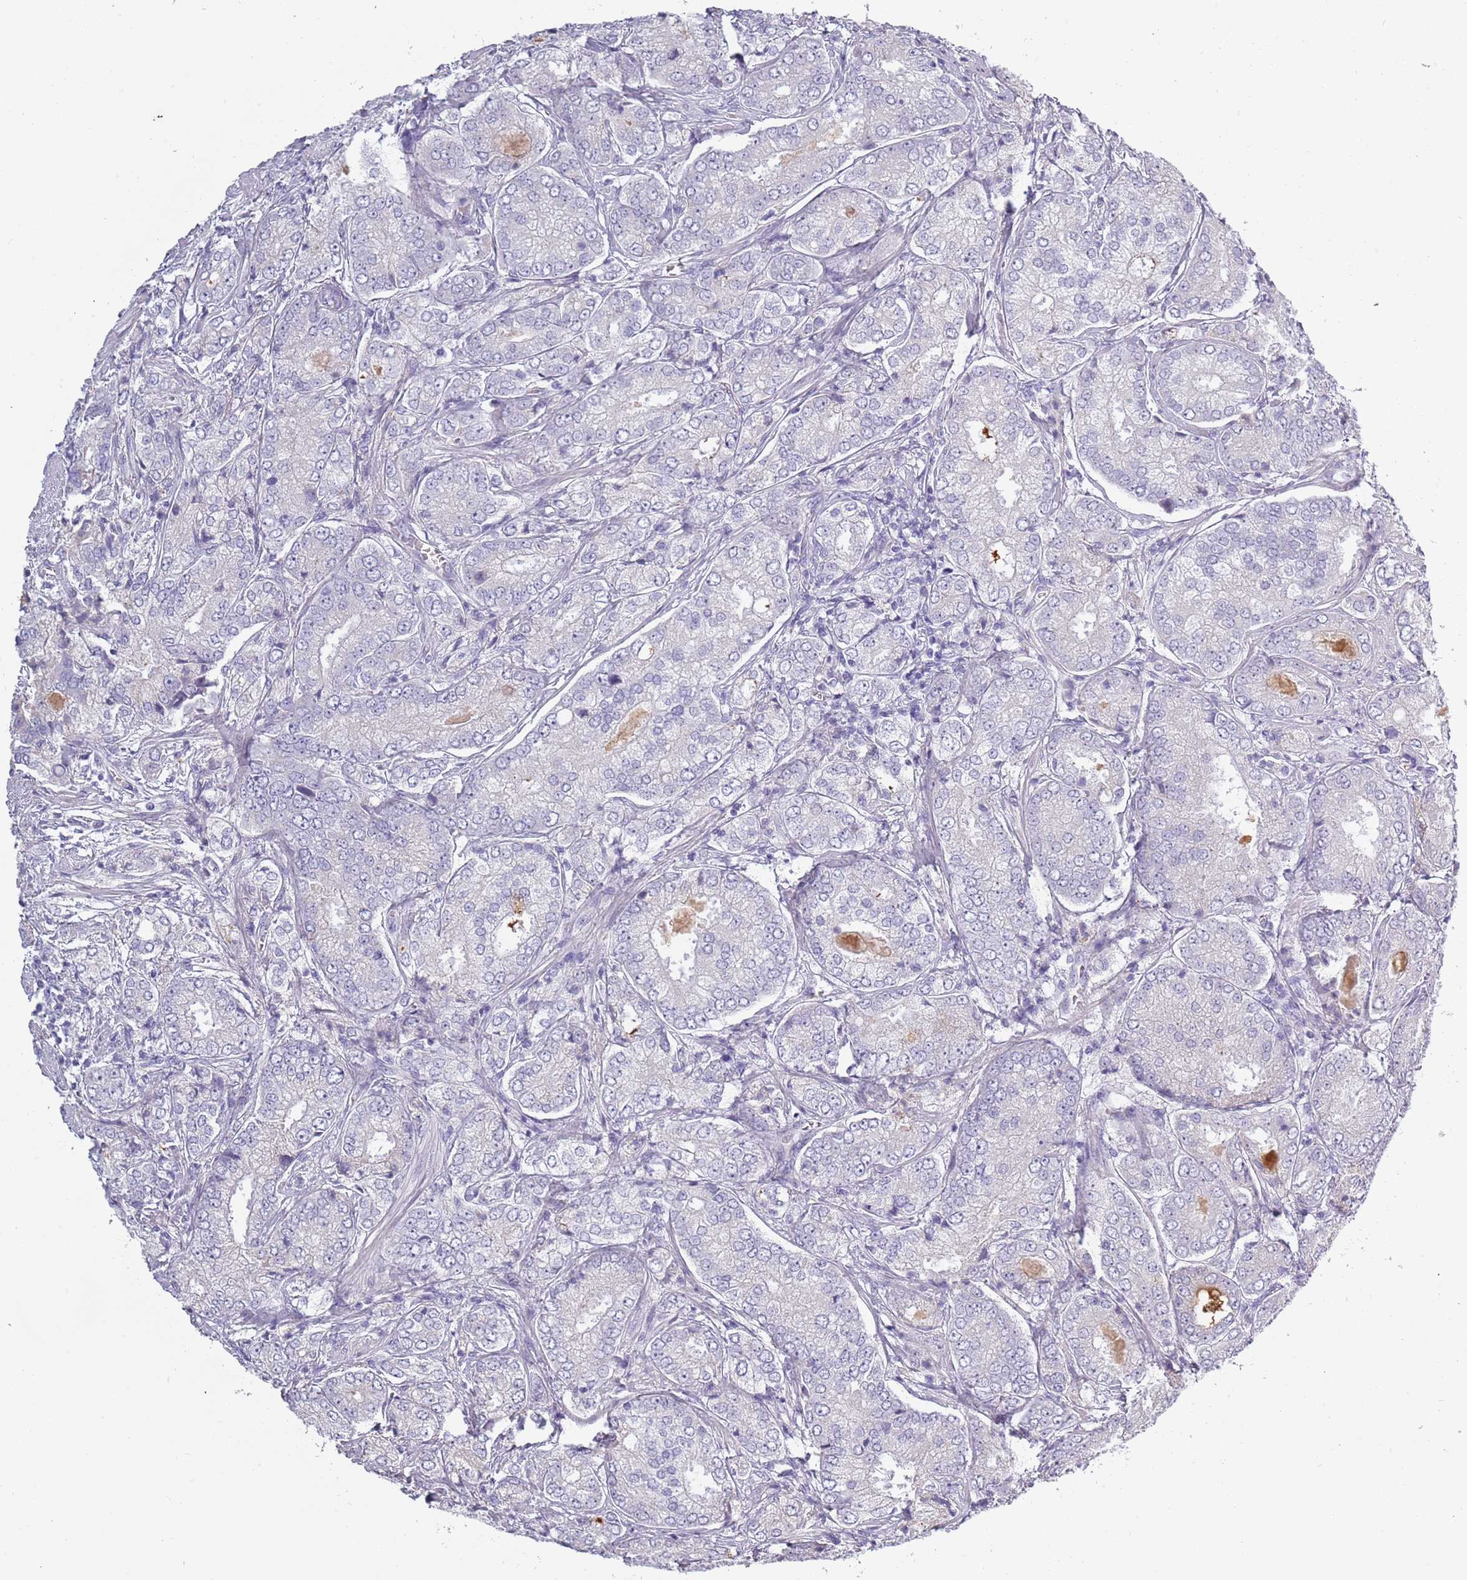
{"staining": {"intensity": "negative", "quantity": "none", "location": "none"}, "tissue": "prostate cancer", "cell_type": "Tumor cells", "image_type": "cancer", "snomed": [{"axis": "morphology", "description": "Adenocarcinoma, High grade"}, {"axis": "topography", "description": "Prostate"}], "caption": "Tumor cells are negative for protein expression in human prostate cancer.", "gene": "TNFRSF6B", "patient": {"sex": "male", "age": 63}}